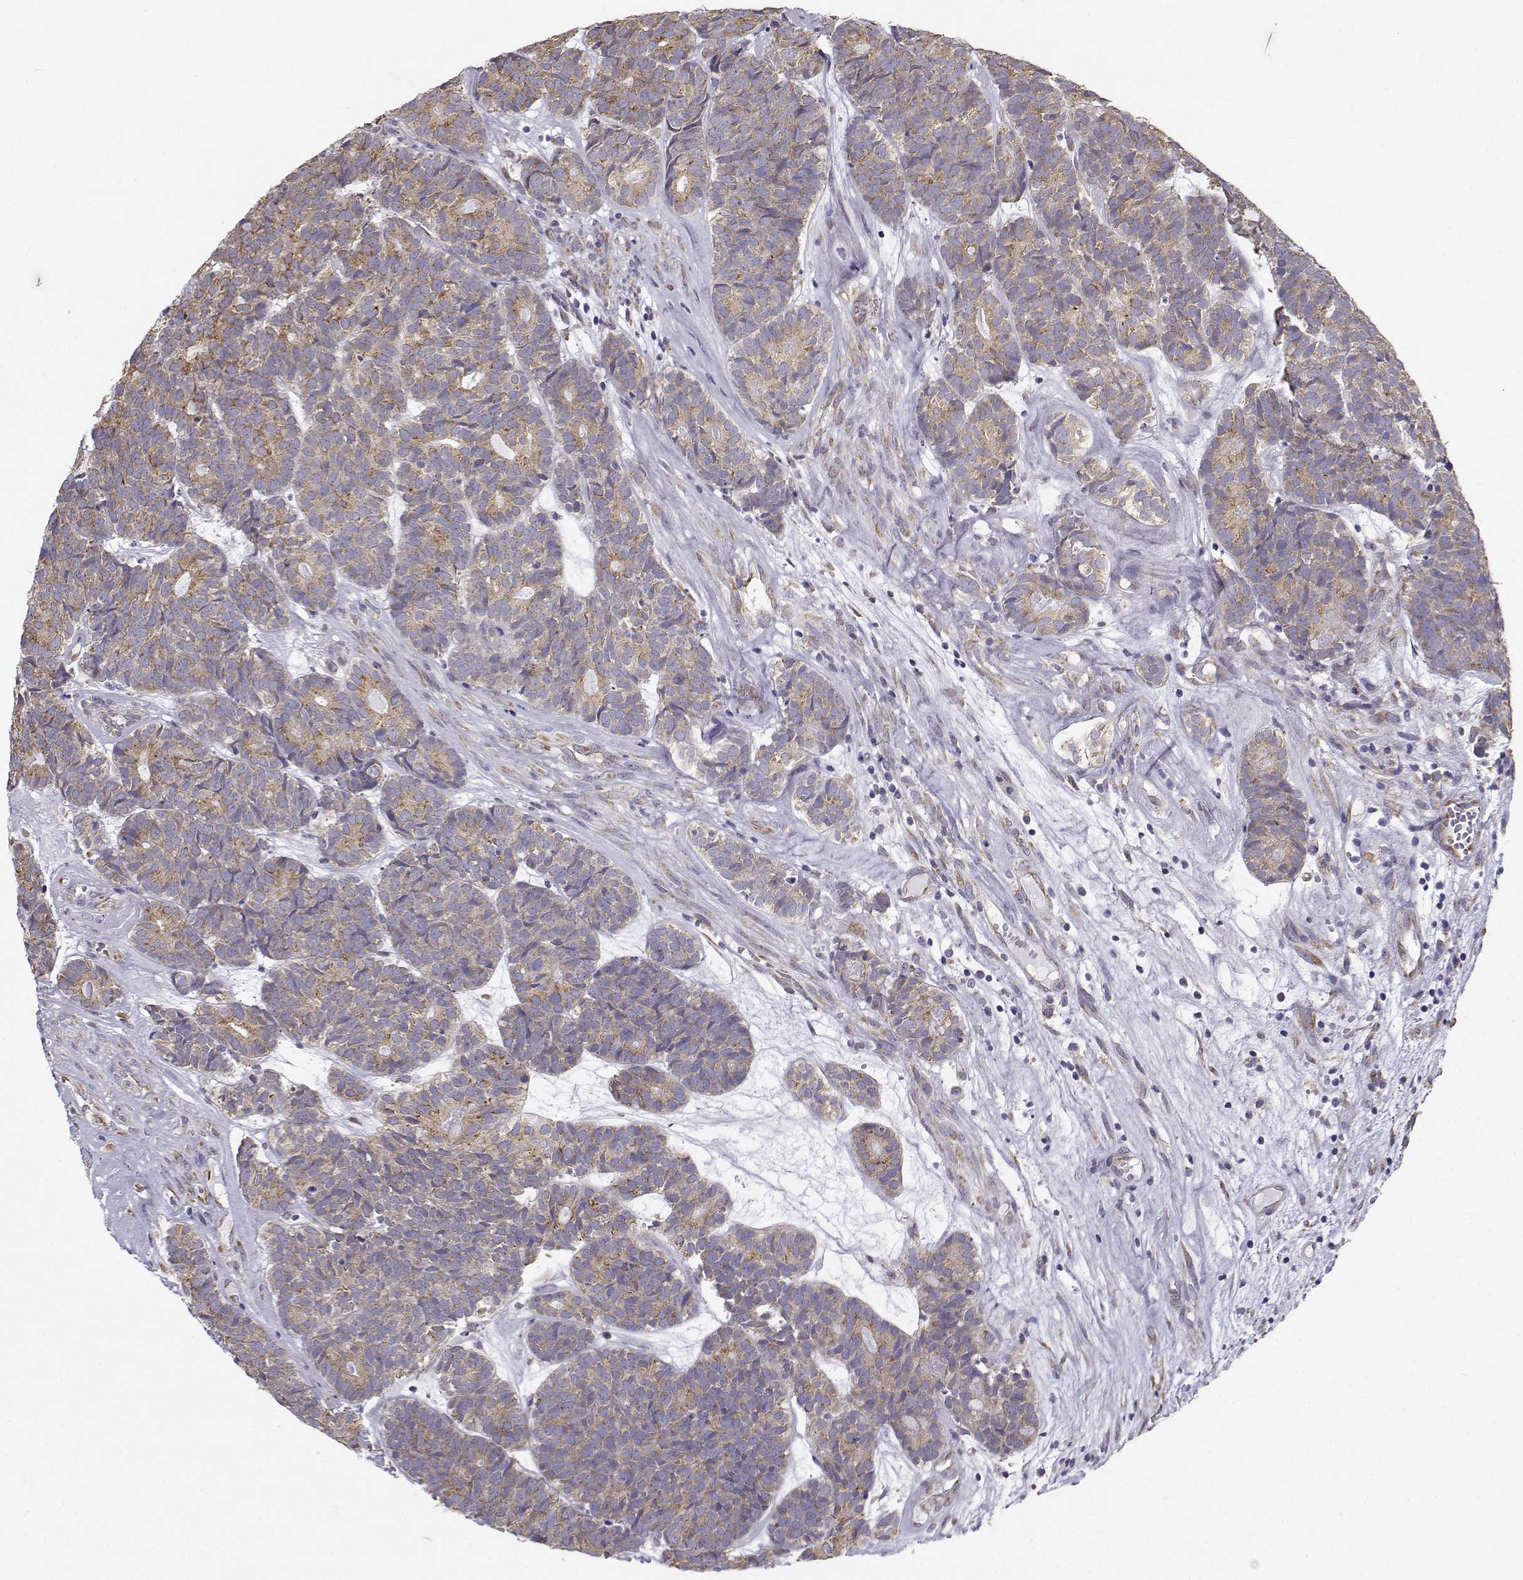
{"staining": {"intensity": "weak", "quantity": ">75%", "location": "cytoplasmic/membranous"}, "tissue": "head and neck cancer", "cell_type": "Tumor cells", "image_type": "cancer", "snomed": [{"axis": "morphology", "description": "Adenocarcinoma, NOS"}, {"axis": "topography", "description": "Head-Neck"}], "caption": "Adenocarcinoma (head and neck) stained with DAB (3,3'-diaminobenzidine) immunohistochemistry (IHC) demonstrates low levels of weak cytoplasmic/membranous positivity in about >75% of tumor cells. Ihc stains the protein in brown and the nuclei are stained blue.", "gene": "BEND6", "patient": {"sex": "female", "age": 81}}